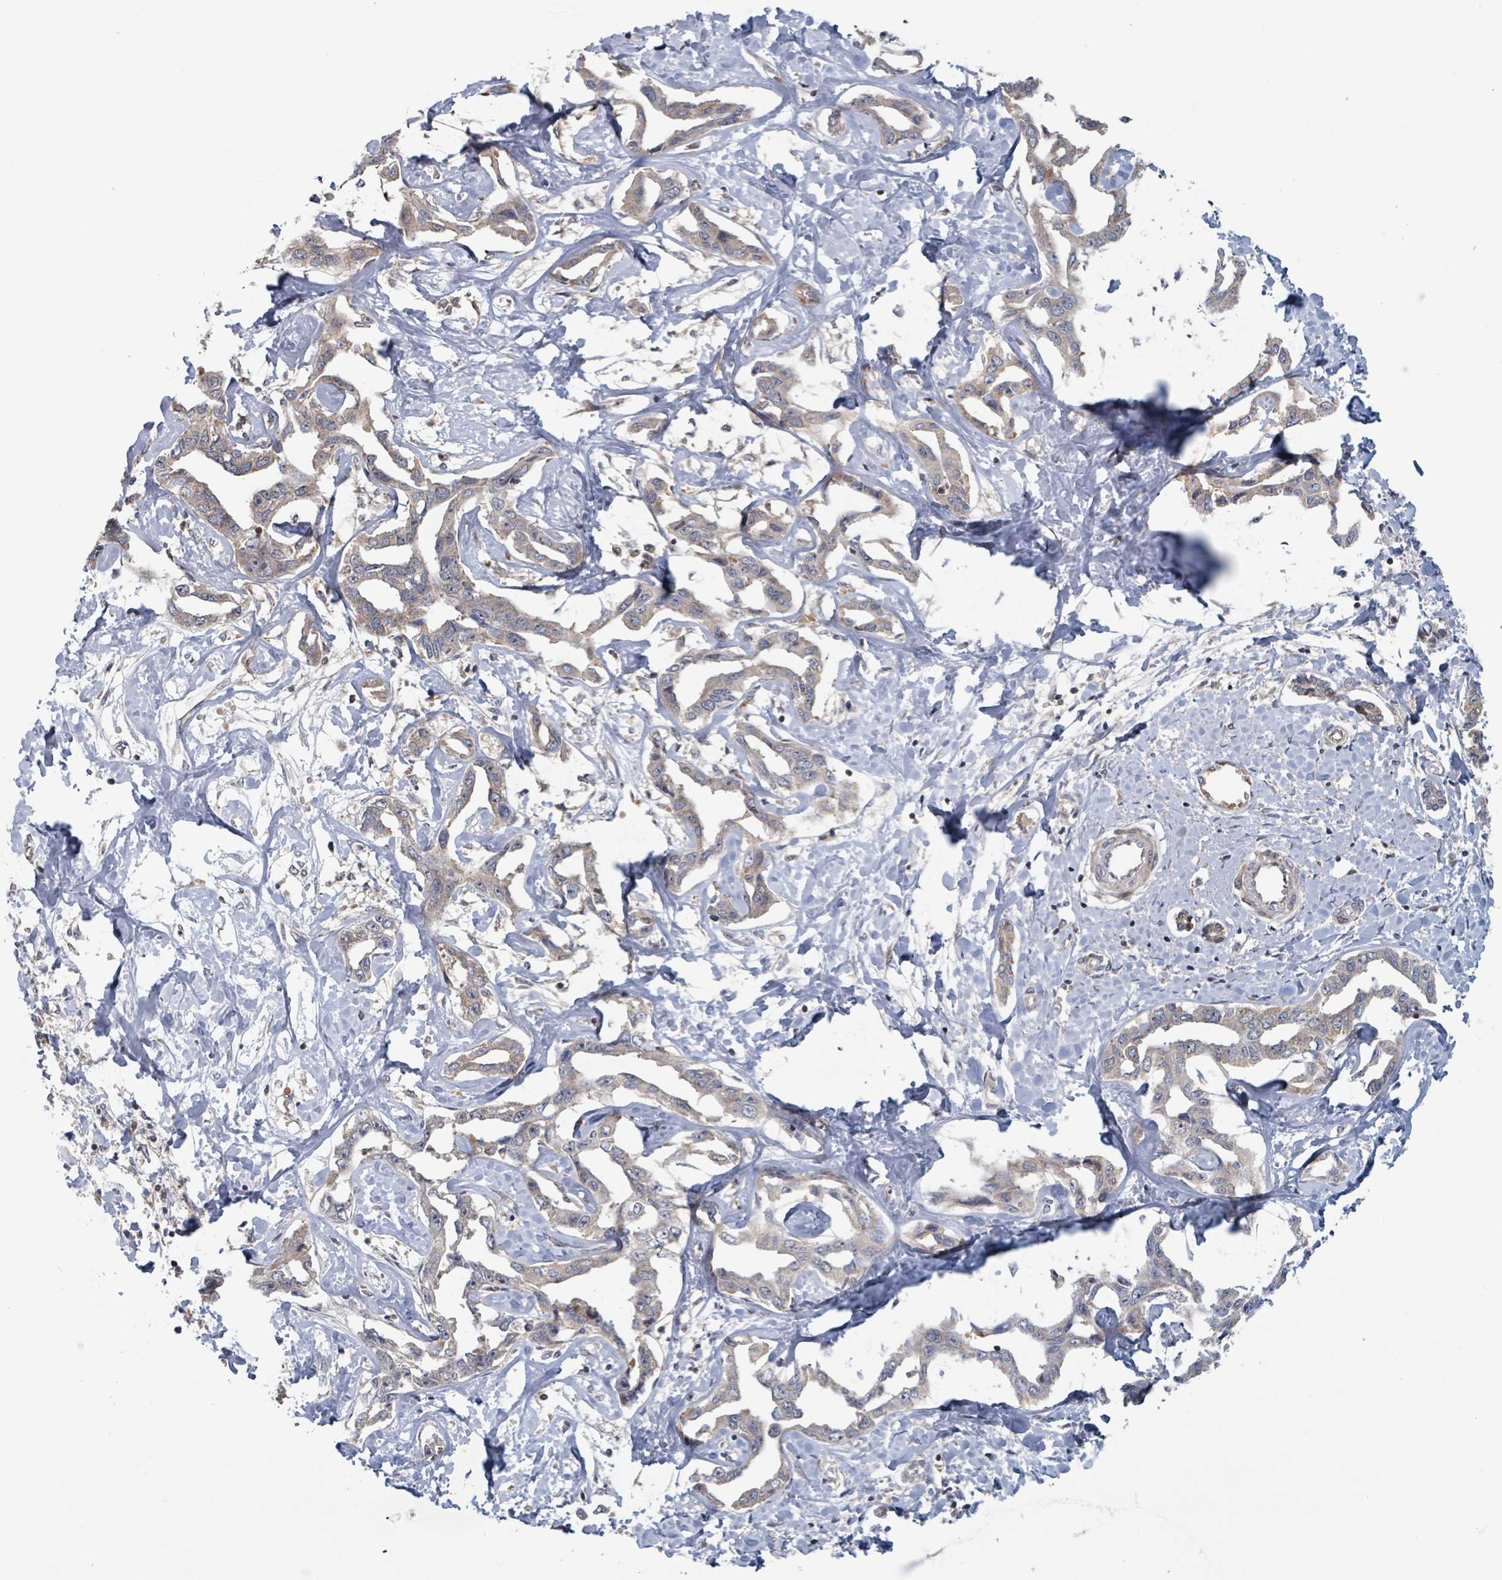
{"staining": {"intensity": "weak", "quantity": "25%-75%", "location": "cytoplasmic/membranous"}, "tissue": "liver cancer", "cell_type": "Tumor cells", "image_type": "cancer", "snomed": [{"axis": "morphology", "description": "Cholangiocarcinoma"}, {"axis": "topography", "description": "Liver"}], "caption": "Weak cytoplasmic/membranous protein staining is seen in approximately 25%-75% of tumor cells in liver cholangiocarcinoma.", "gene": "HIVEP1", "patient": {"sex": "male", "age": 59}}